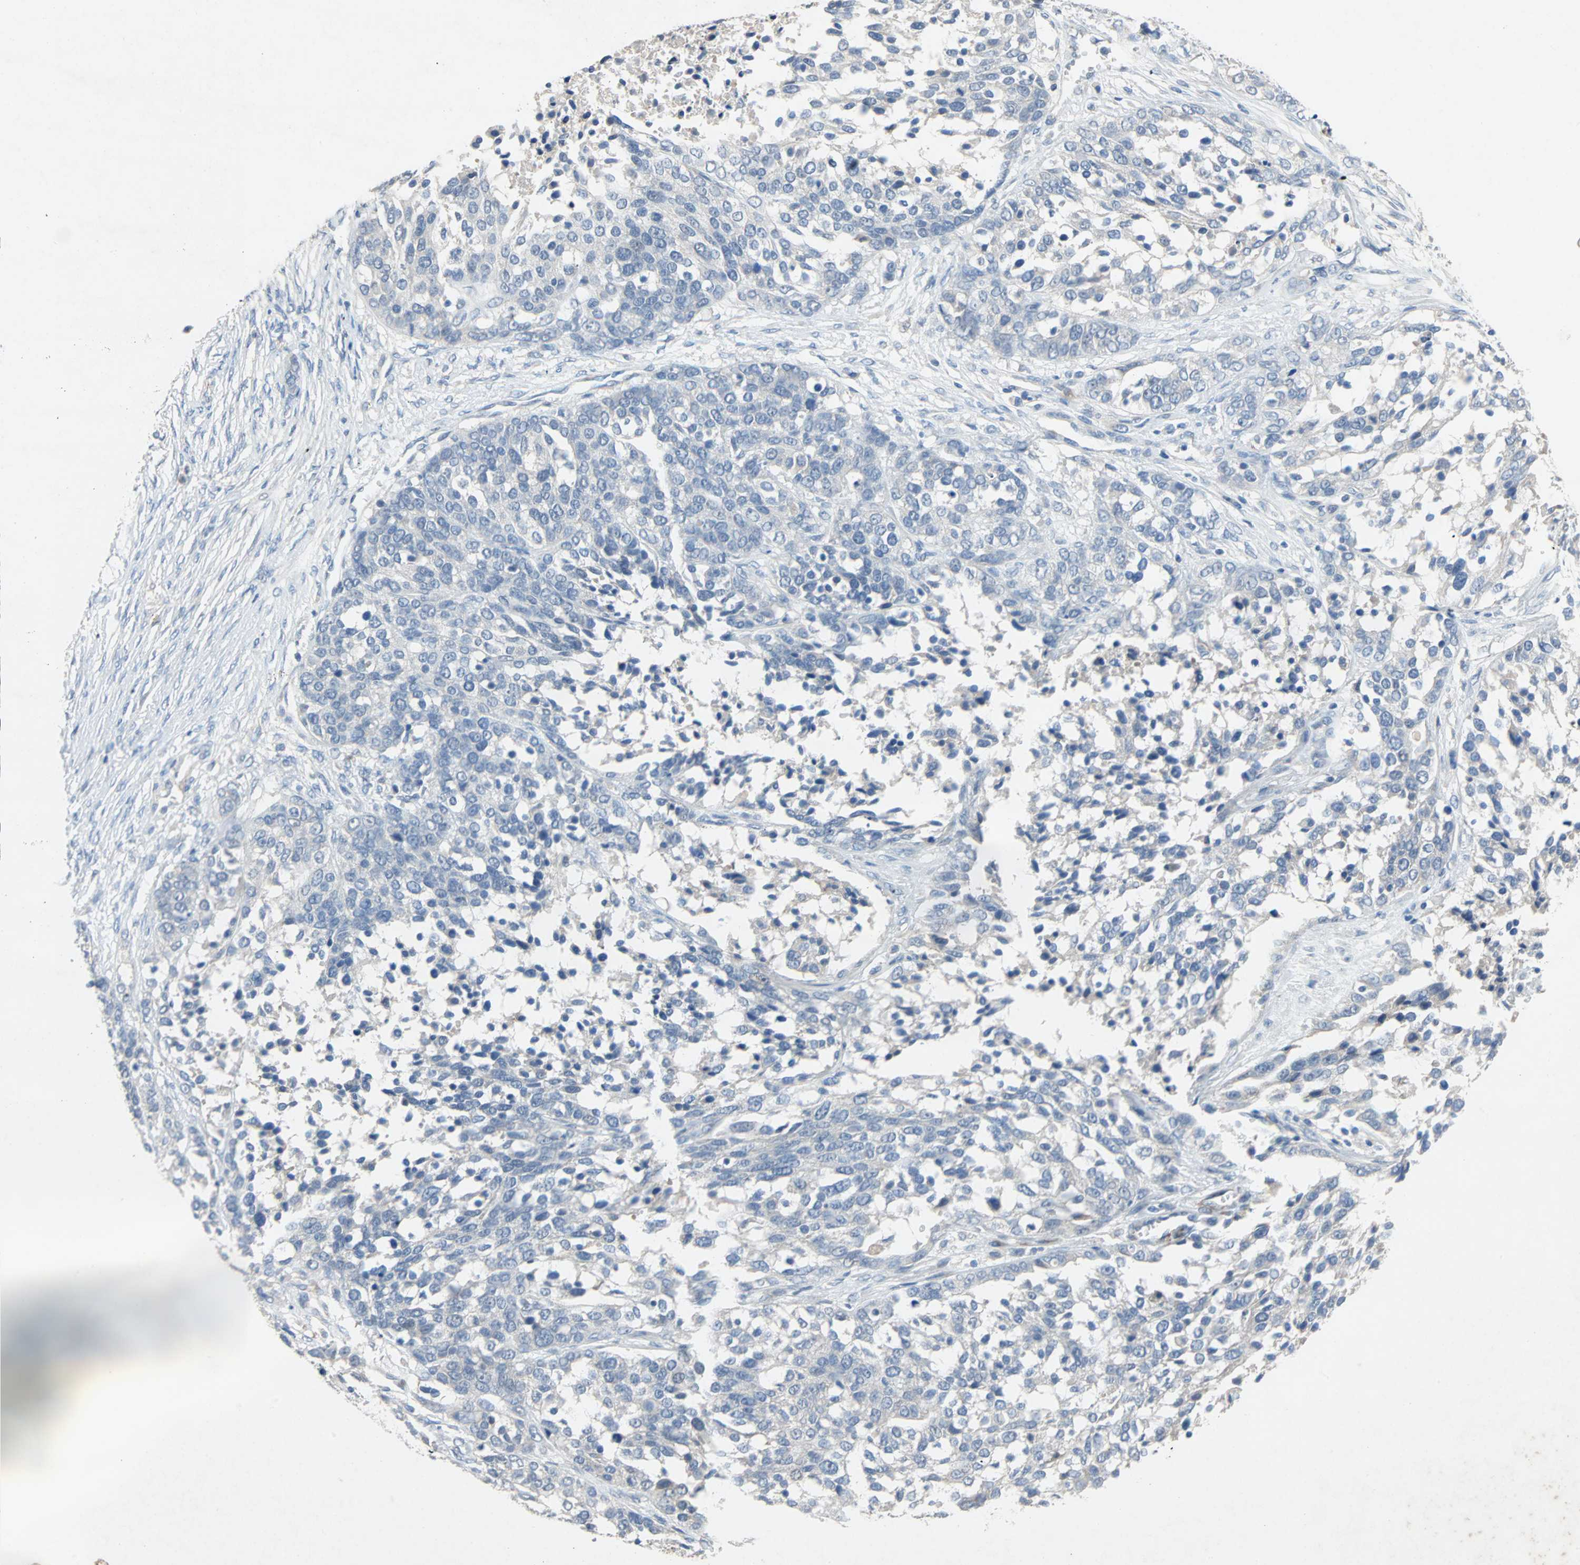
{"staining": {"intensity": "negative", "quantity": "none", "location": "none"}, "tissue": "ovarian cancer", "cell_type": "Tumor cells", "image_type": "cancer", "snomed": [{"axis": "morphology", "description": "Cystadenocarcinoma, serous, NOS"}, {"axis": "topography", "description": "Ovary"}], "caption": "The IHC histopathology image has no significant expression in tumor cells of ovarian cancer tissue. Brightfield microscopy of IHC stained with DAB (brown) and hematoxylin (blue), captured at high magnification.", "gene": "PCDHB2", "patient": {"sex": "female", "age": 44}}